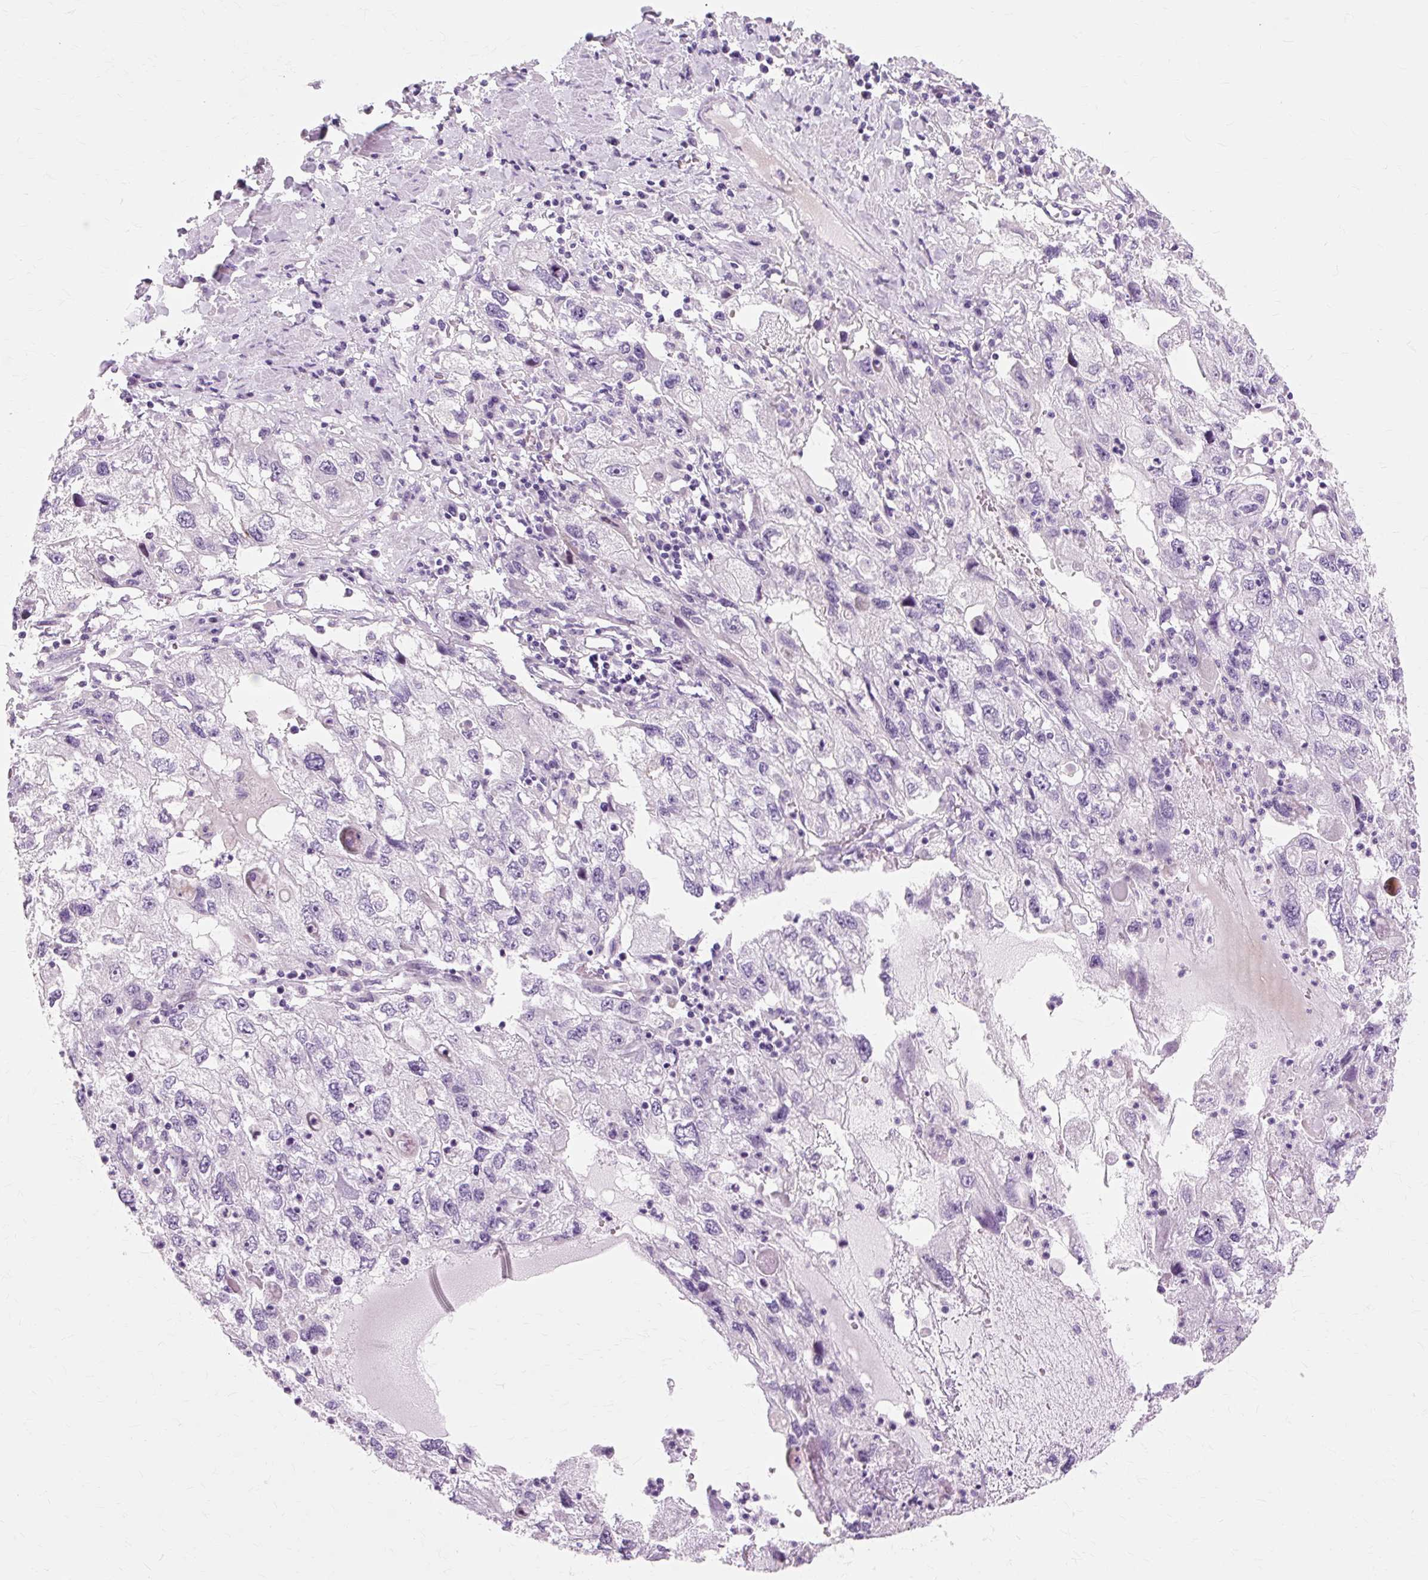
{"staining": {"intensity": "negative", "quantity": "none", "location": "none"}, "tissue": "endometrial cancer", "cell_type": "Tumor cells", "image_type": "cancer", "snomed": [{"axis": "morphology", "description": "Adenocarcinoma, NOS"}, {"axis": "topography", "description": "Endometrium"}], "caption": "DAB (3,3'-diaminobenzidine) immunohistochemical staining of adenocarcinoma (endometrial) demonstrates no significant positivity in tumor cells.", "gene": "IRX2", "patient": {"sex": "female", "age": 49}}